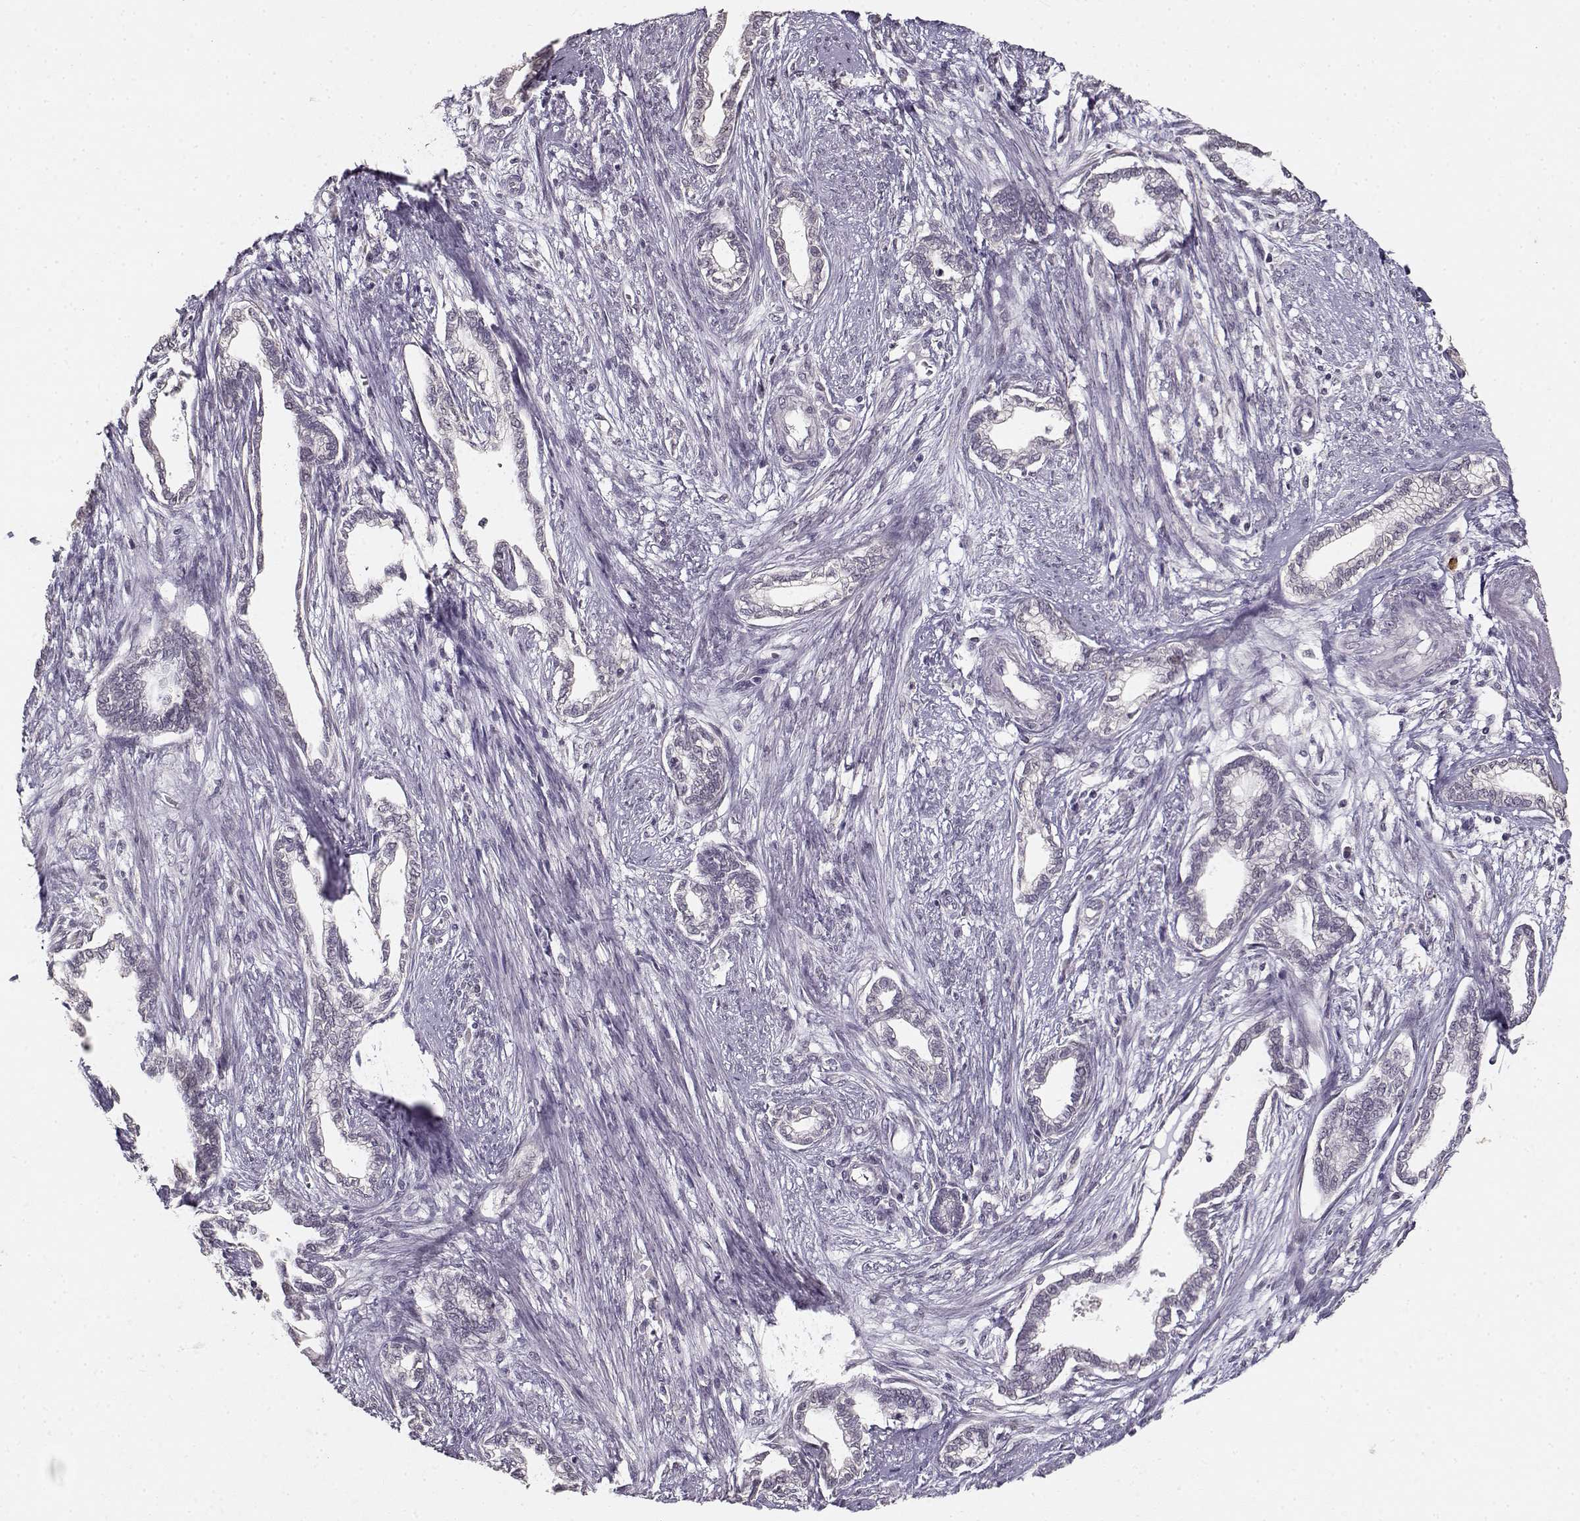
{"staining": {"intensity": "negative", "quantity": "none", "location": "none"}, "tissue": "cervical cancer", "cell_type": "Tumor cells", "image_type": "cancer", "snomed": [{"axis": "morphology", "description": "Adenocarcinoma, NOS"}, {"axis": "topography", "description": "Cervix"}], "caption": "High power microscopy histopathology image of an immunohistochemistry micrograph of cervical cancer, revealing no significant expression in tumor cells.", "gene": "UROC1", "patient": {"sex": "female", "age": 62}}